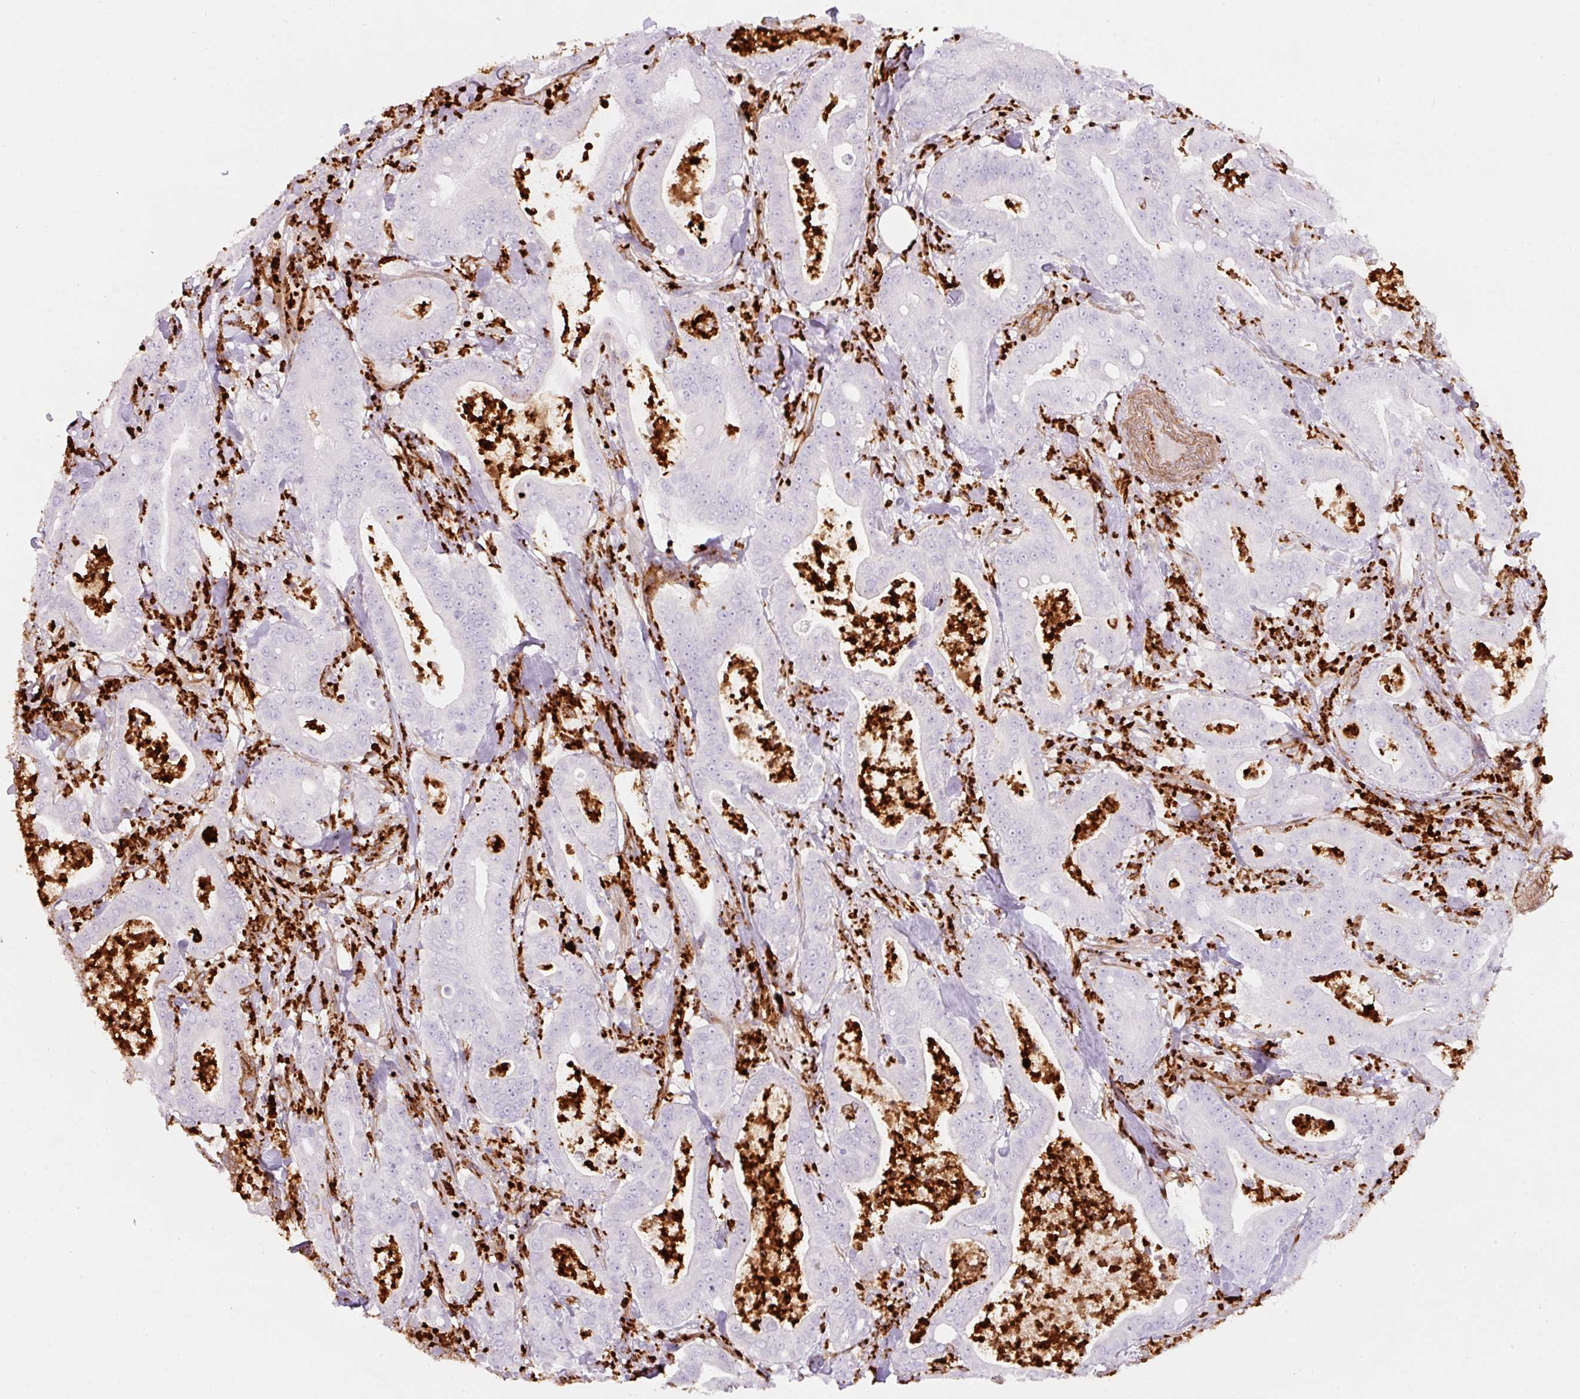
{"staining": {"intensity": "negative", "quantity": "none", "location": "none"}, "tissue": "pancreatic cancer", "cell_type": "Tumor cells", "image_type": "cancer", "snomed": [{"axis": "morphology", "description": "Adenocarcinoma, NOS"}, {"axis": "topography", "description": "Pancreas"}], "caption": "This histopathology image is of pancreatic cancer stained with IHC to label a protein in brown with the nuclei are counter-stained blue. There is no staining in tumor cells. The staining was performed using DAB (3,3'-diaminobenzidine) to visualize the protein expression in brown, while the nuclei were stained in blue with hematoxylin (Magnification: 20x).", "gene": "LOXL4", "patient": {"sex": "male", "age": 71}}